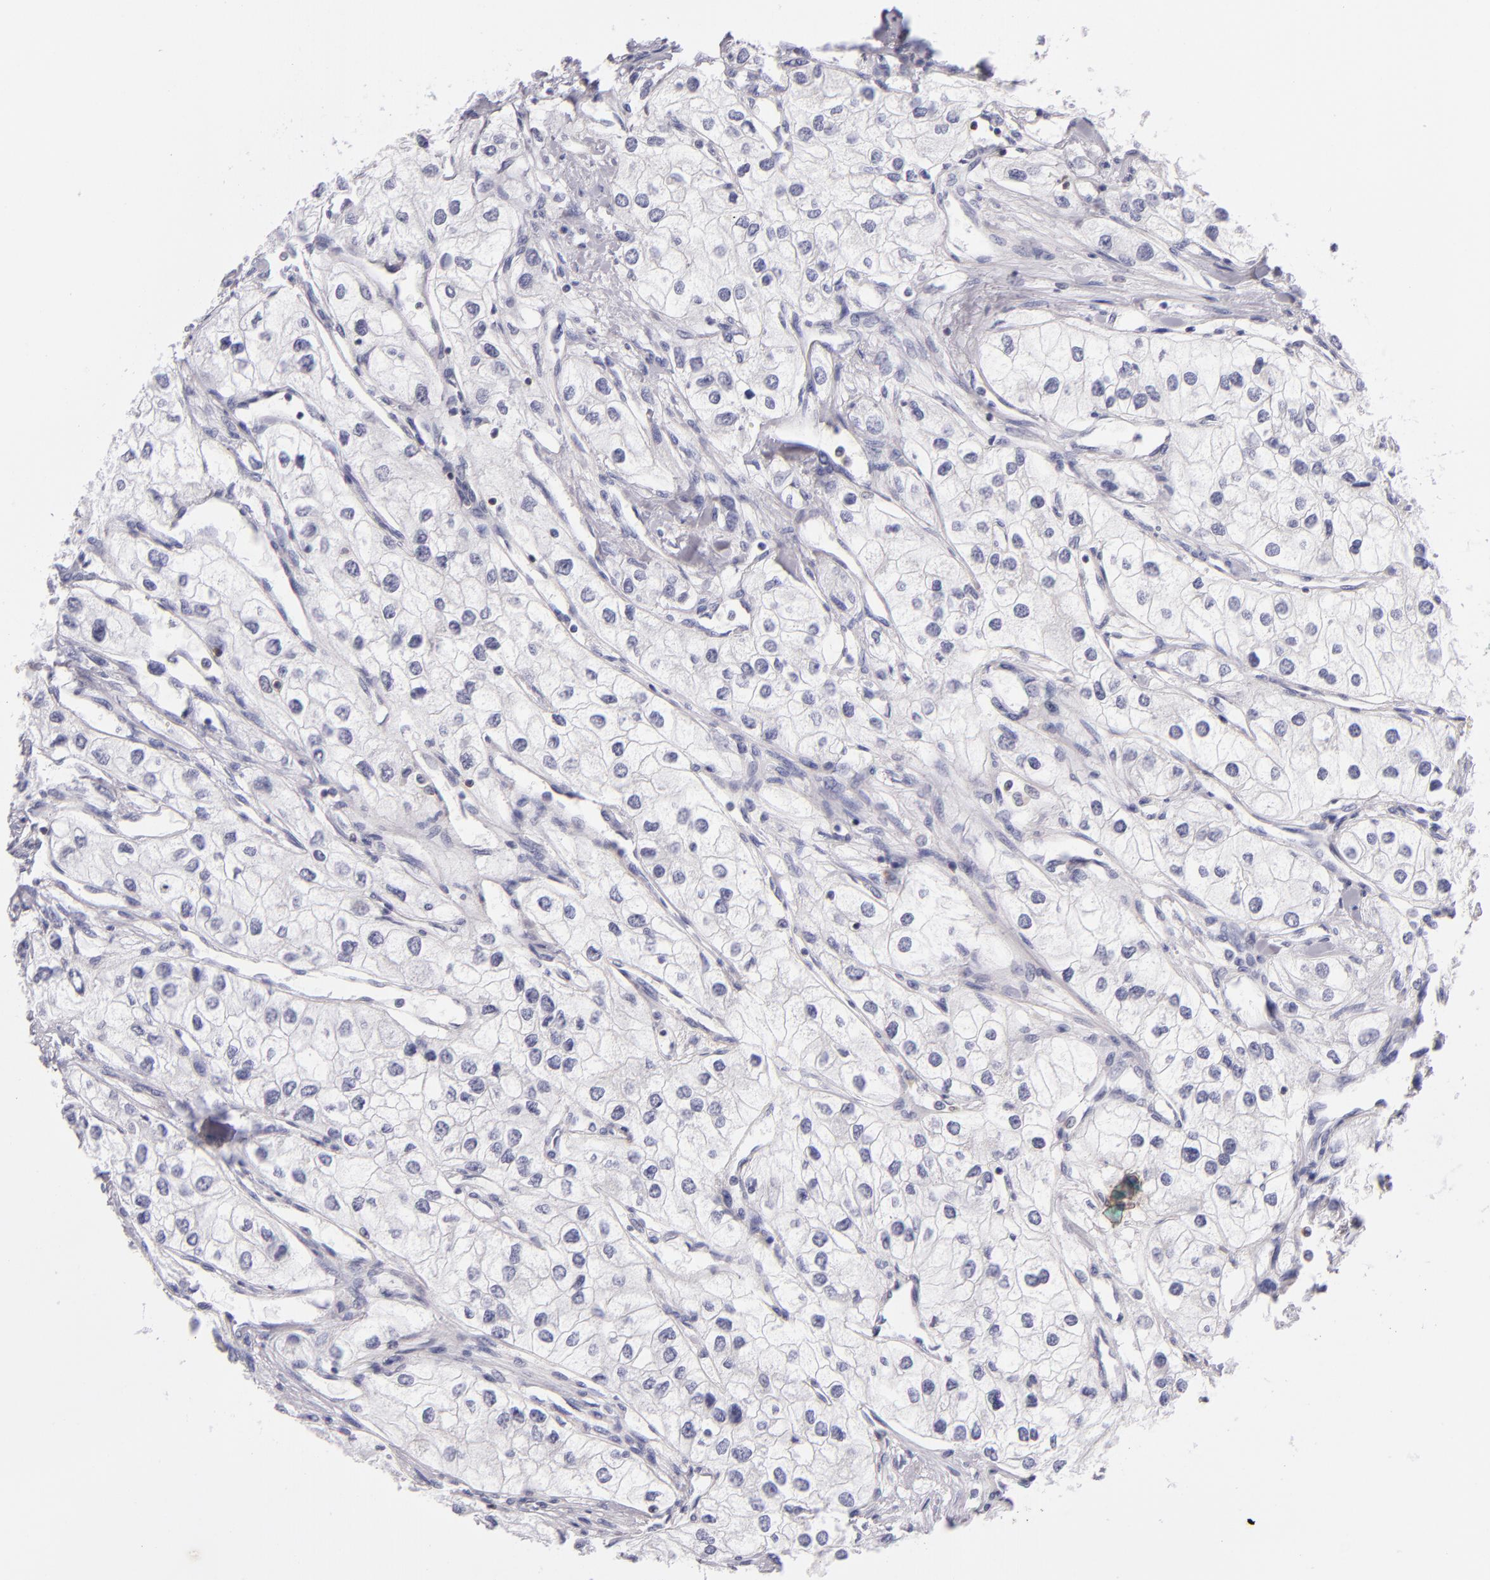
{"staining": {"intensity": "negative", "quantity": "none", "location": "none"}, "tissue": "renal cancer", "cell_type": "Tumor cells", "image_type": "cancer", "snomed": [{"axis": "morphology", "description": "Adenocarcinoma, NOS"}, {"axis": "topography", "description": "Kidney"}], "caption": "IHC of renal cancer (adenocarcinoma) shows no expression in tumor cells.", "gene": "CD48", "patient": {"sex": "male", "age": 57}}